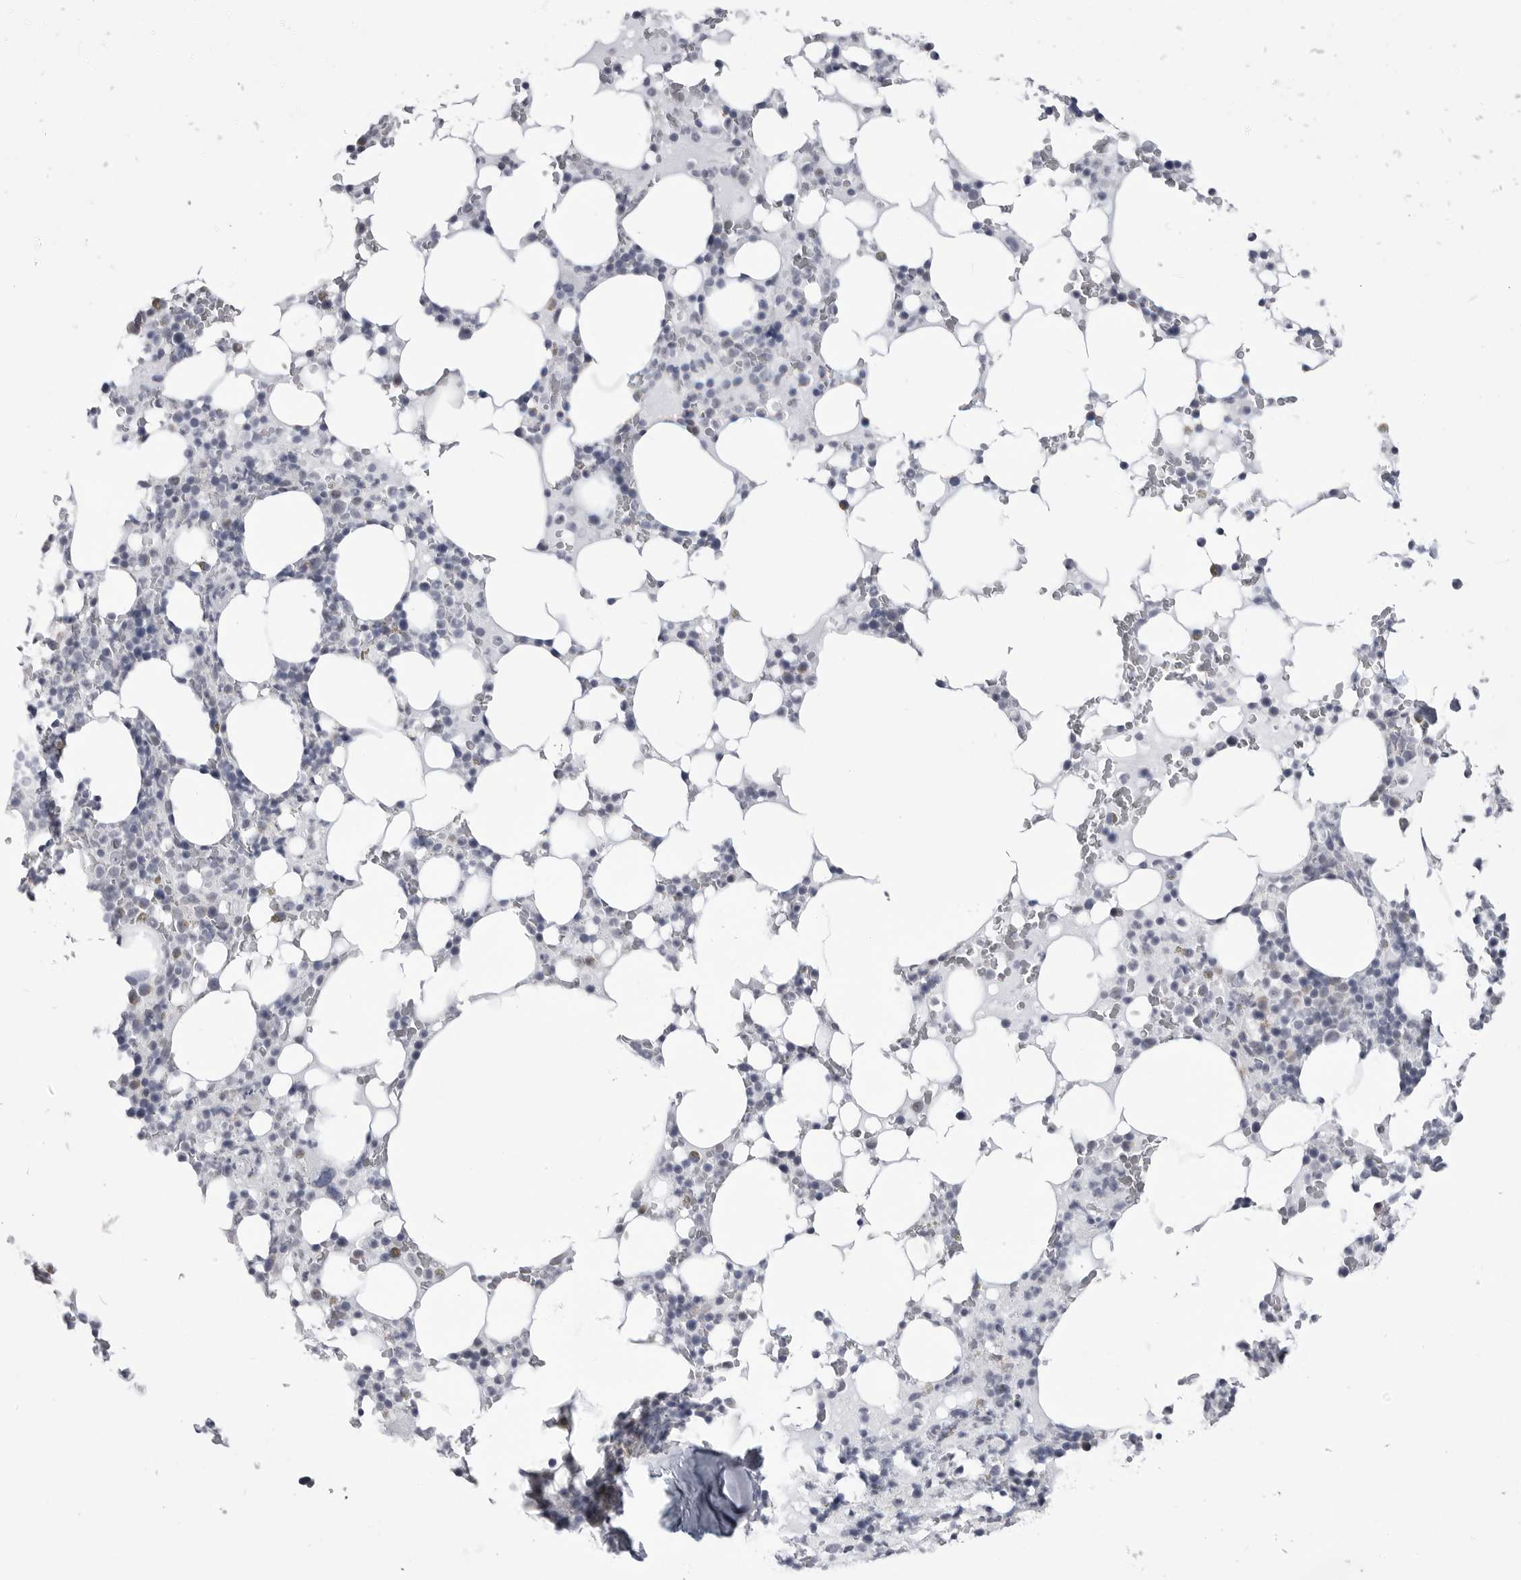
{"staining": {"intensity": "negative", "quantity": "none", "location": "none"}, "tissue": "bone marrow", "cell_type": "Hematopoietic cells", "image_type": "normal", "snomed": [{"axis": "morphology", "description": "Normal tissue, NOS"}, {"axis": "topography", "description": "Bone marrow"}], "caption": "This is a histopathology image of immunohistochemistry staining of normal bone marrow, which shows no staining in hematopoietic cells.", "gene": "FH", "patient": {"sex": "male", "age": 58}}